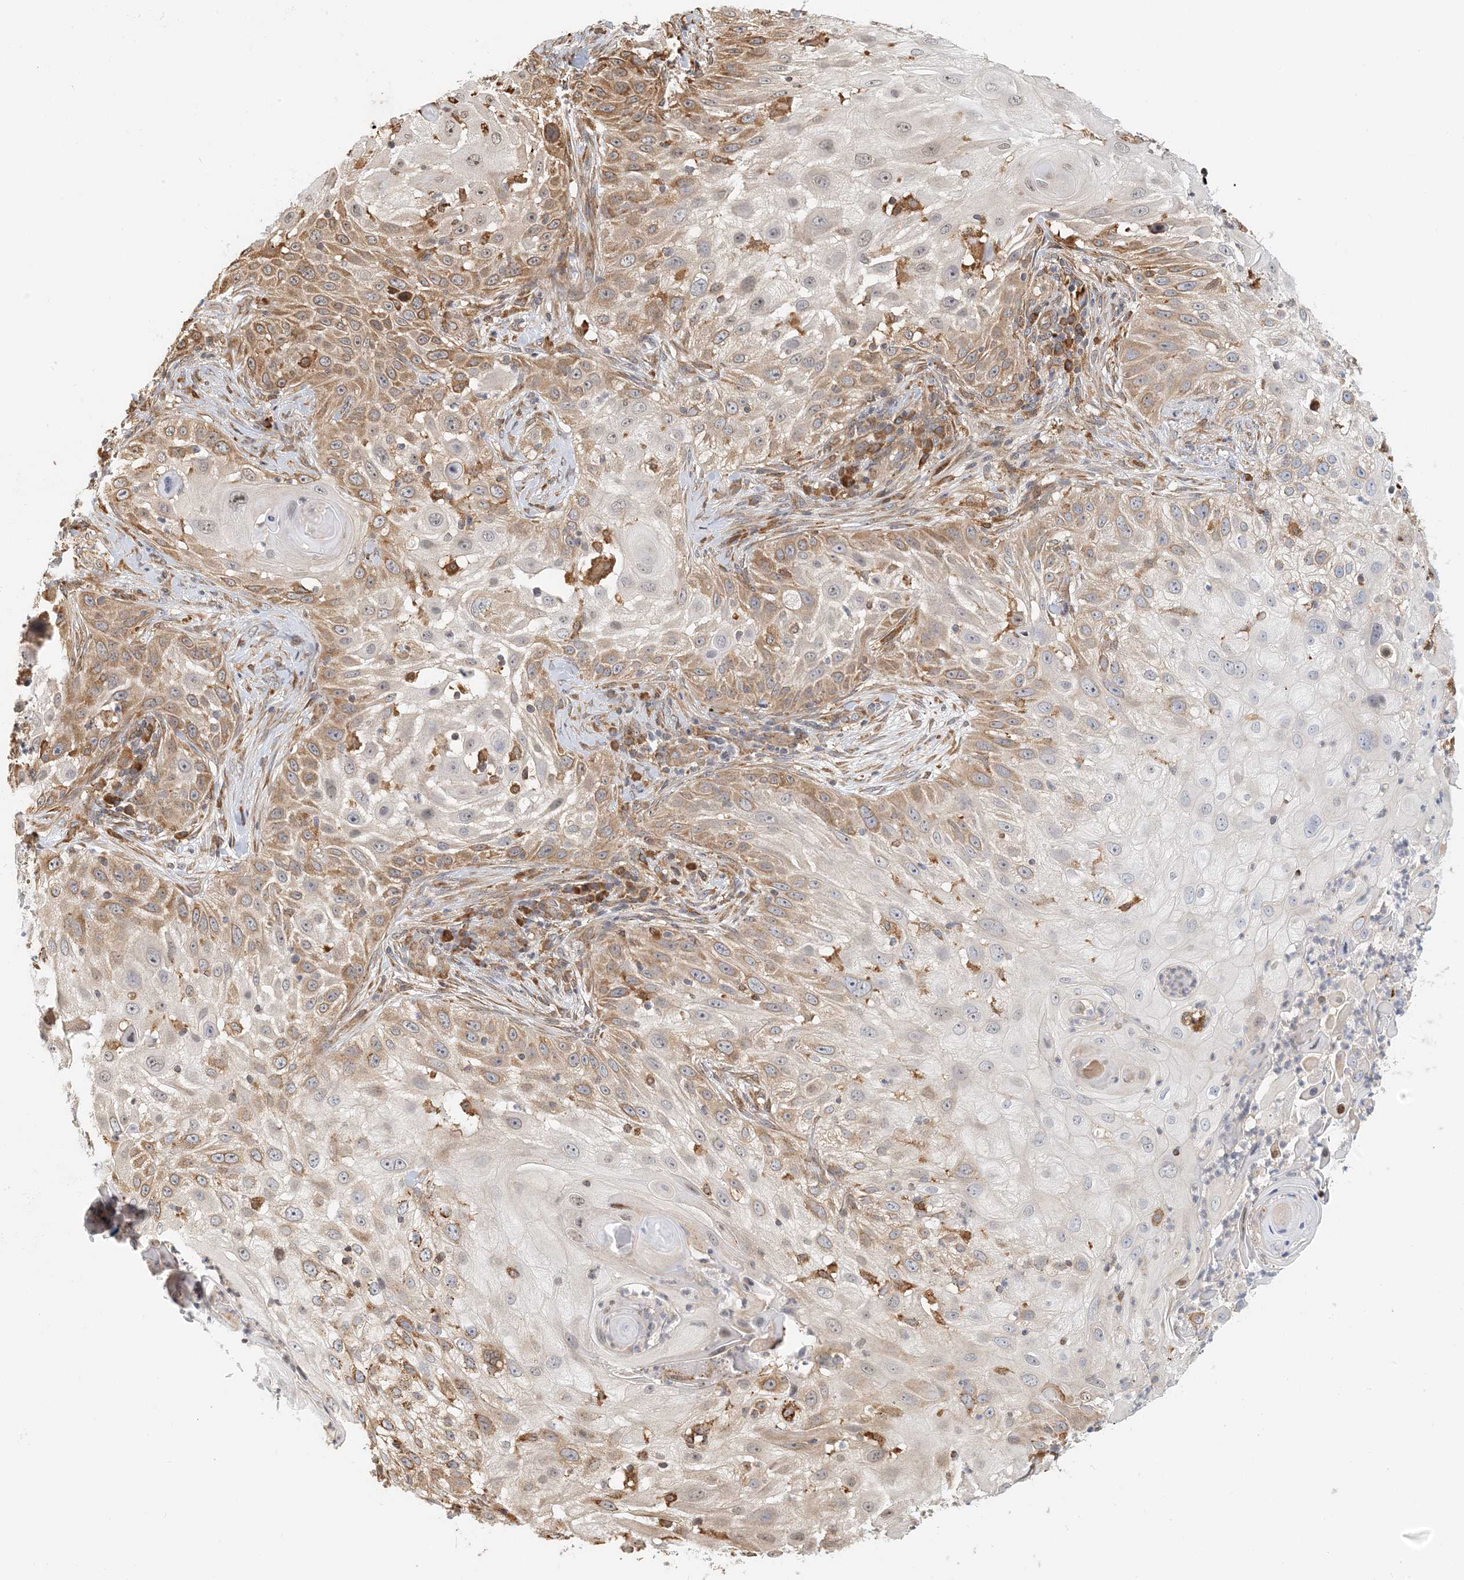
{"staining": {"intensity": "moderate", "quantity": ">75%", "location": "cytoplasmic/membranous"}, "tissue": "skin cancer", "cell_type": "Tumor cells", "image_type": "cancer", "snomed": [{"axis": "morphology", "description": "Squamous cell carcinoma, NOS"}, {"axis": "topography", "description": "Skin"}], "caption": "The histopathology image exhibits immunohistochemical staining of skin cancer (squamous cell carcinoma). There is moderate cytoplasmic/membranous expression is identified in approximately >75% of tumor cells.", "gene": "HNMT", "patient": {"sex": "female", "age": 44}}